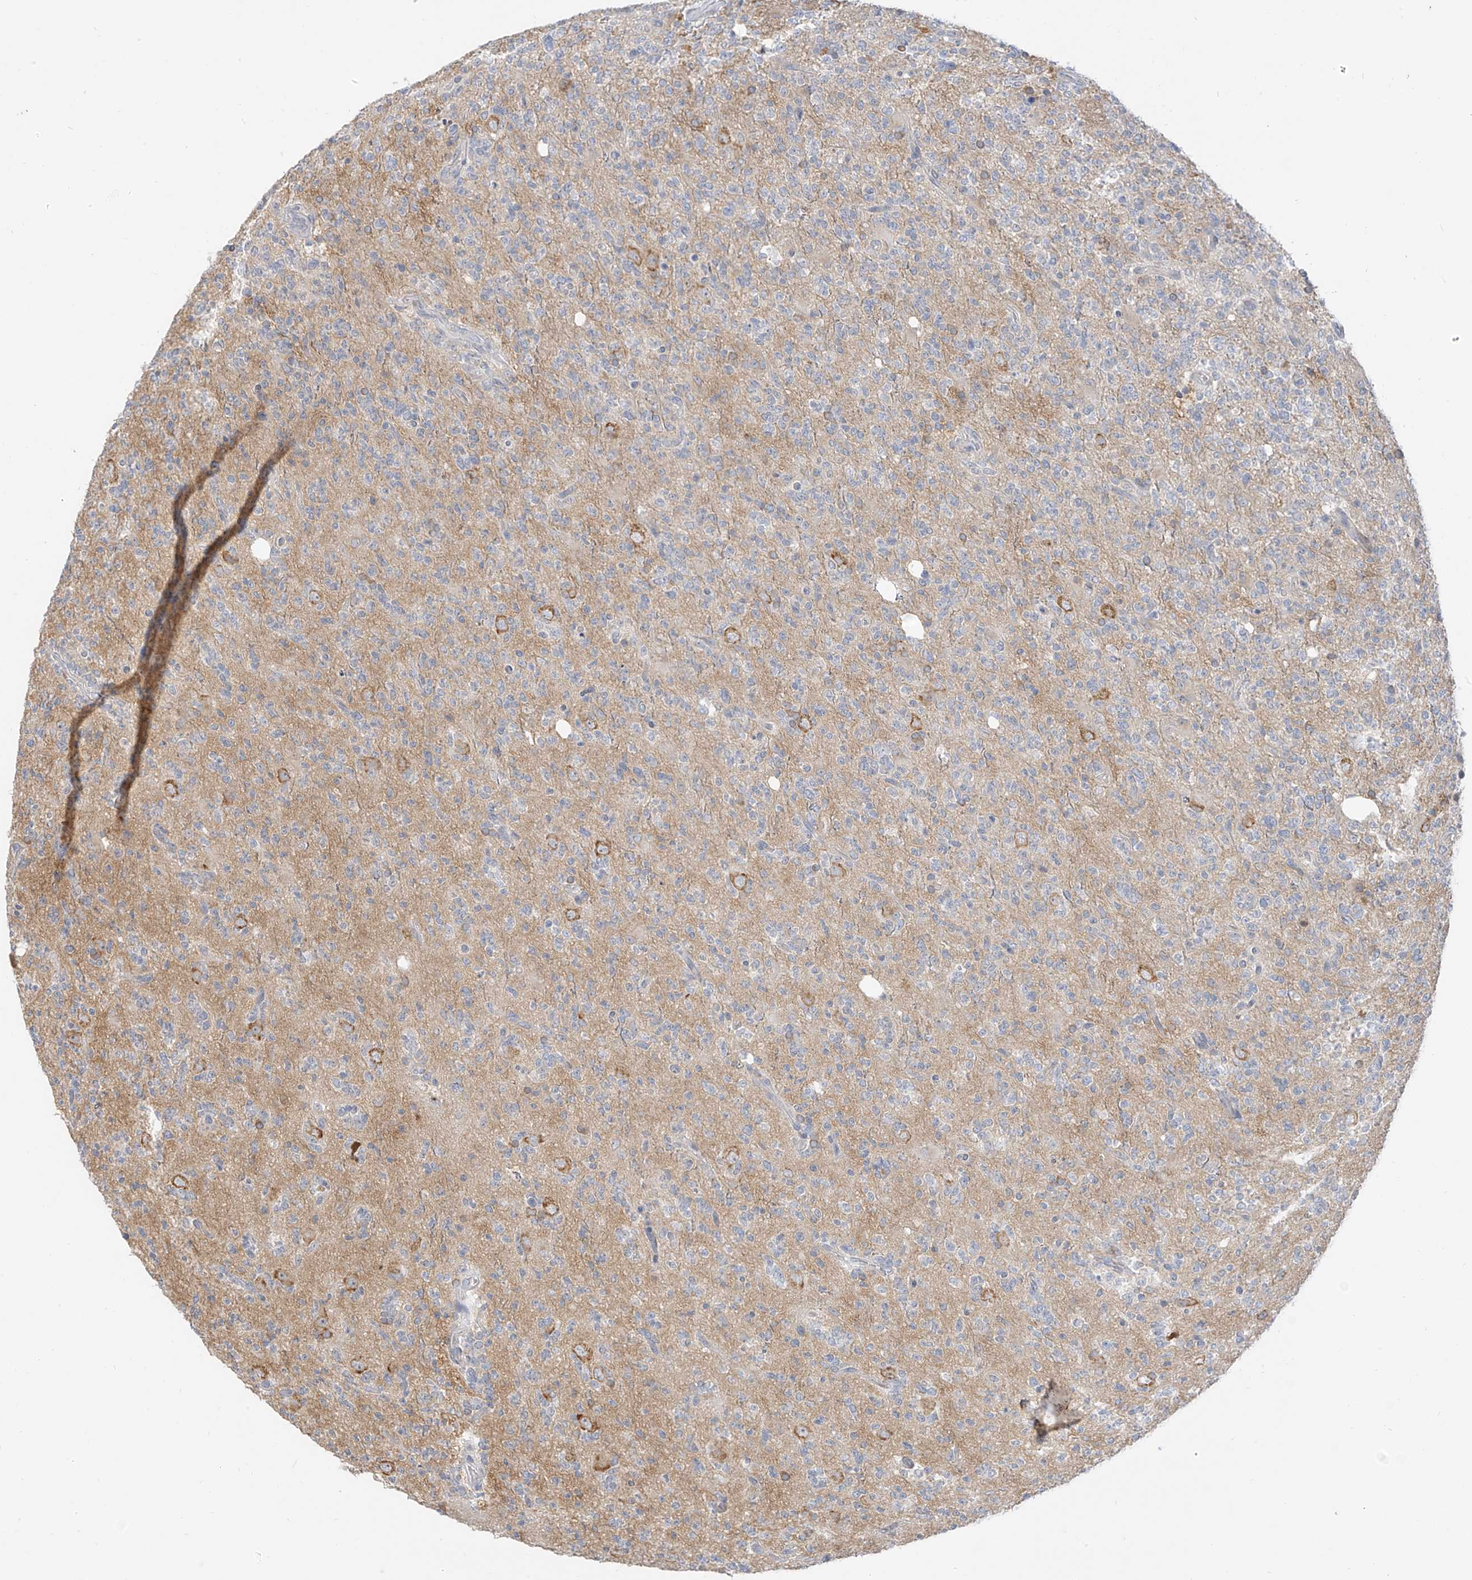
{"staining": {"intensity": "moderate", "quantity": "<25%", "location": "cytoplasmic/membranous"}, "tissue": "glioma", "cell_type": "Tumor cells", "image_type": "cancer", "snomed": [{"axis": "morphology", "description": "Glioma, malignant, High grade"}, {"axis": "topography", "description": "Brain"}], "caption": "DAB immunohistochemical staining of glioma reveals moderate cytoplasmic/membranous protein expression in approximately <25% of tumor cells.", "gene": "C2orf42", "patient": {"sex": "female", "age": 62}}